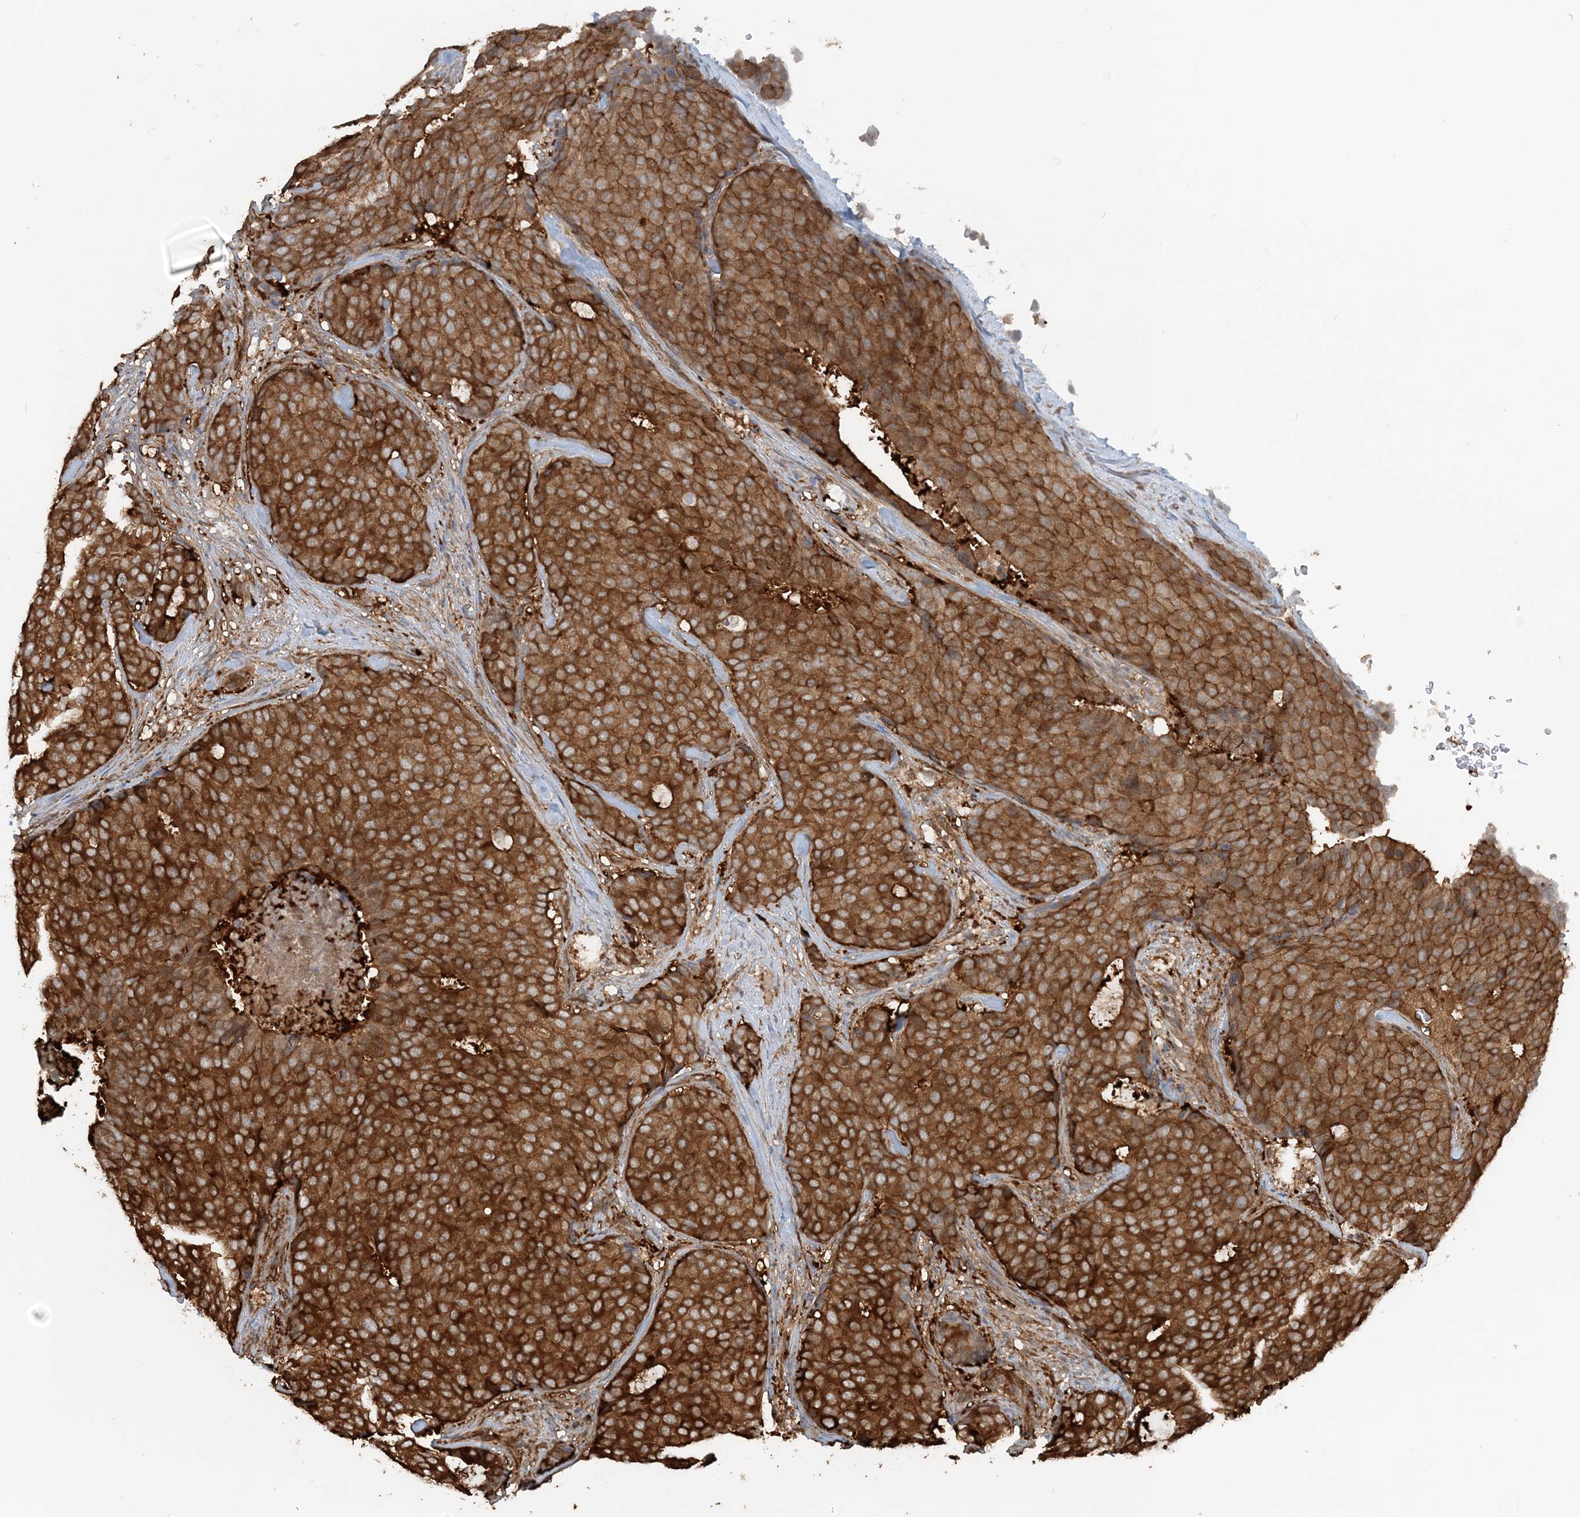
{"staining": {"intensity": "strong", "quantity": ">75%", "location": "cytoplasmic/membranous"}, "tissue": "breast cancer", "cell_type": "Tumor cells", "image_type": "cancer", "snomed": [{"axis": "morphology", "description": "Duct carcinoma"}, {"axis": "topography", "description": "Breast"}], "caption": "Breast cancer (intraductal carcinoma) was stained to show a protein in brown. There is high levels of strong cytoplasmic/membranous staining in approximately >75% of tumor cells.", "gene": "DSTN", "patient": {"sex": "female", "age": 75}}